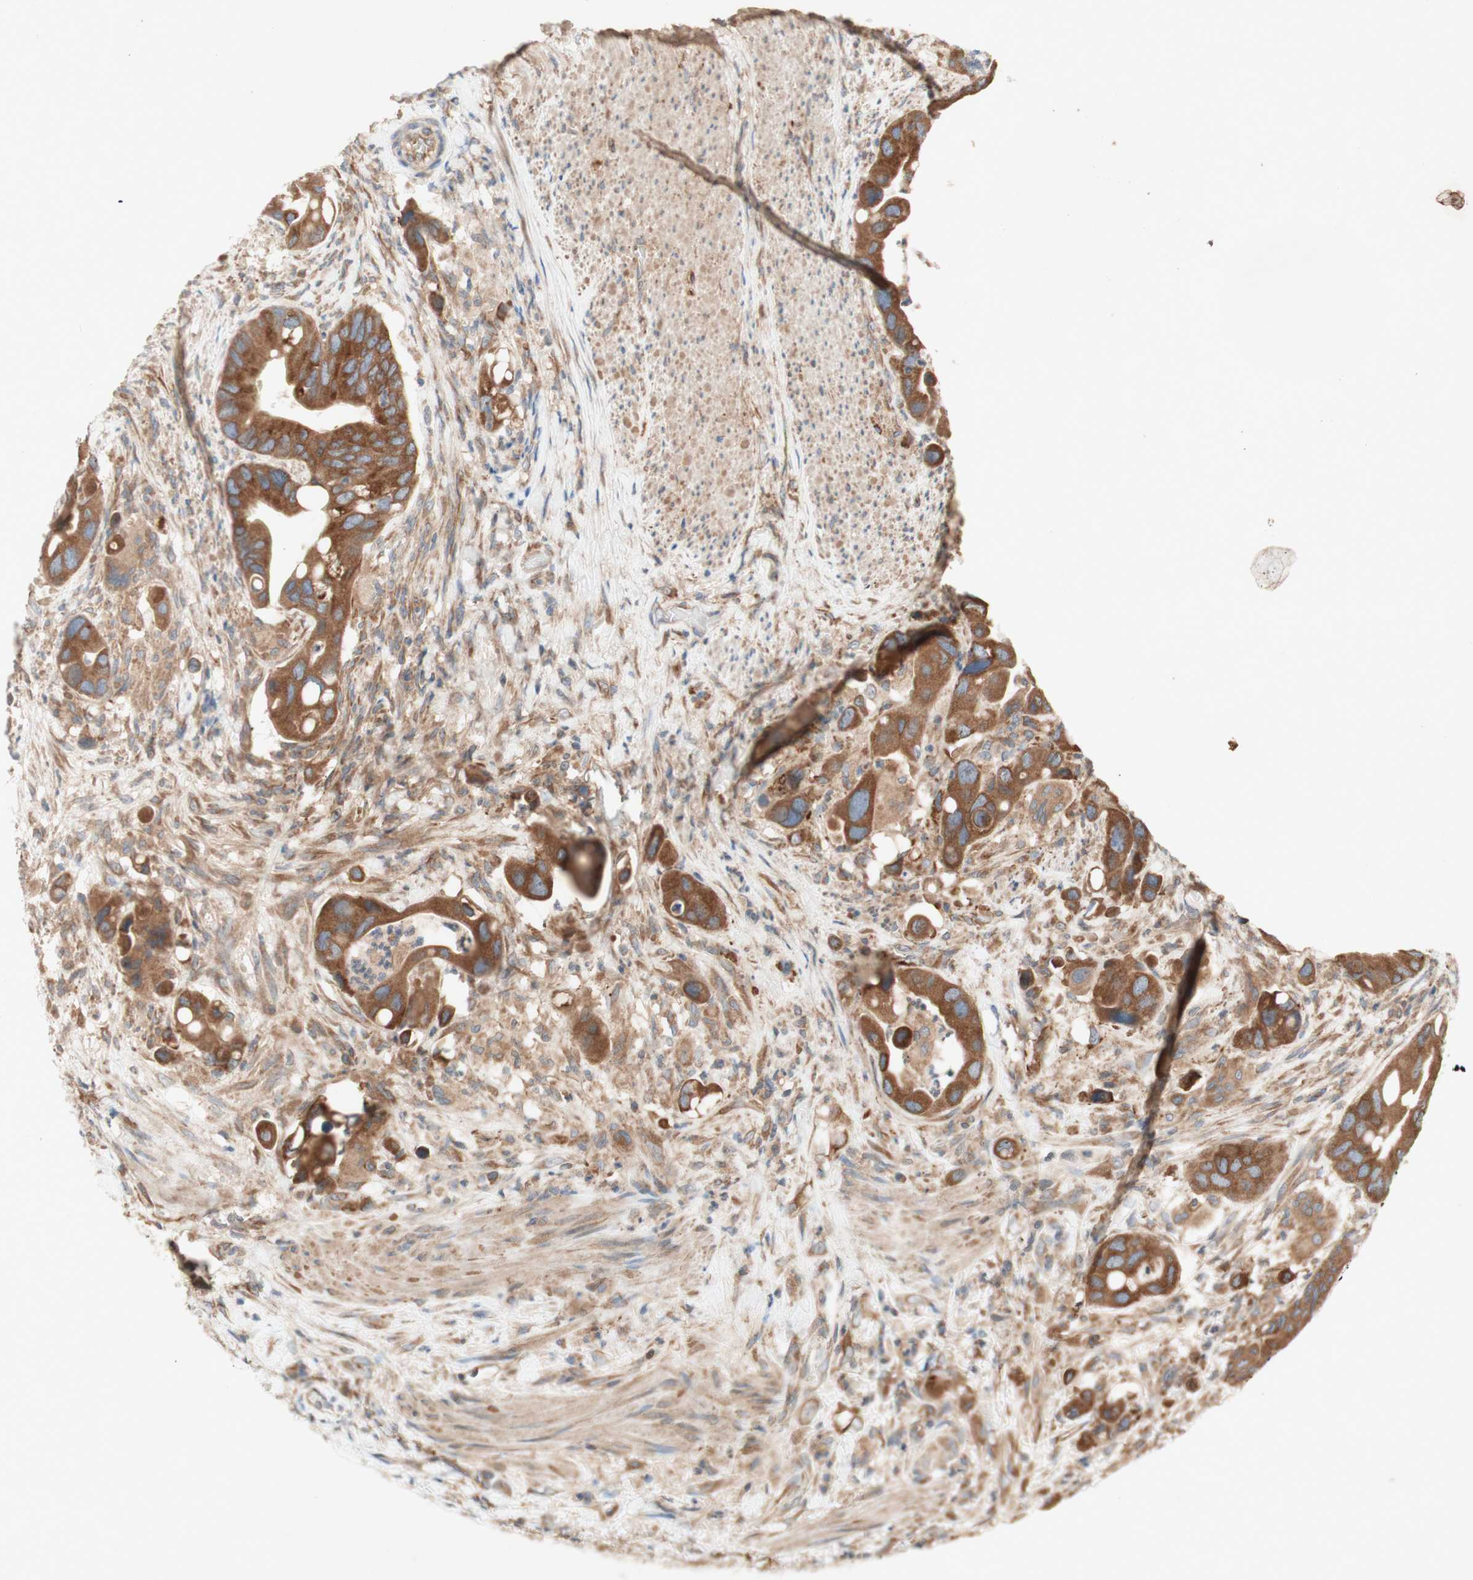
{"staining": {"intensity": "moderate", "quantity": ">75%", "location": "cytoplasmic/membranous"}, "tissue": "colorectal cancer", "cell_type": "Tumor cells", "image_type": "cancer", "snomed": [{"axis": "morphology", "description": "Adenocarcinoma, NOS"}, {"axis": "topography", "description": "Rectum"}], "caption": "This image displays immunohistochemistry staining of colorectal adenocarcinoma, with medium moderate cytoplasmic/membranous staining in about >75% of tumor cells.", "gene": "SOCS2", "patient": {"sex": "female", "age": 57}}